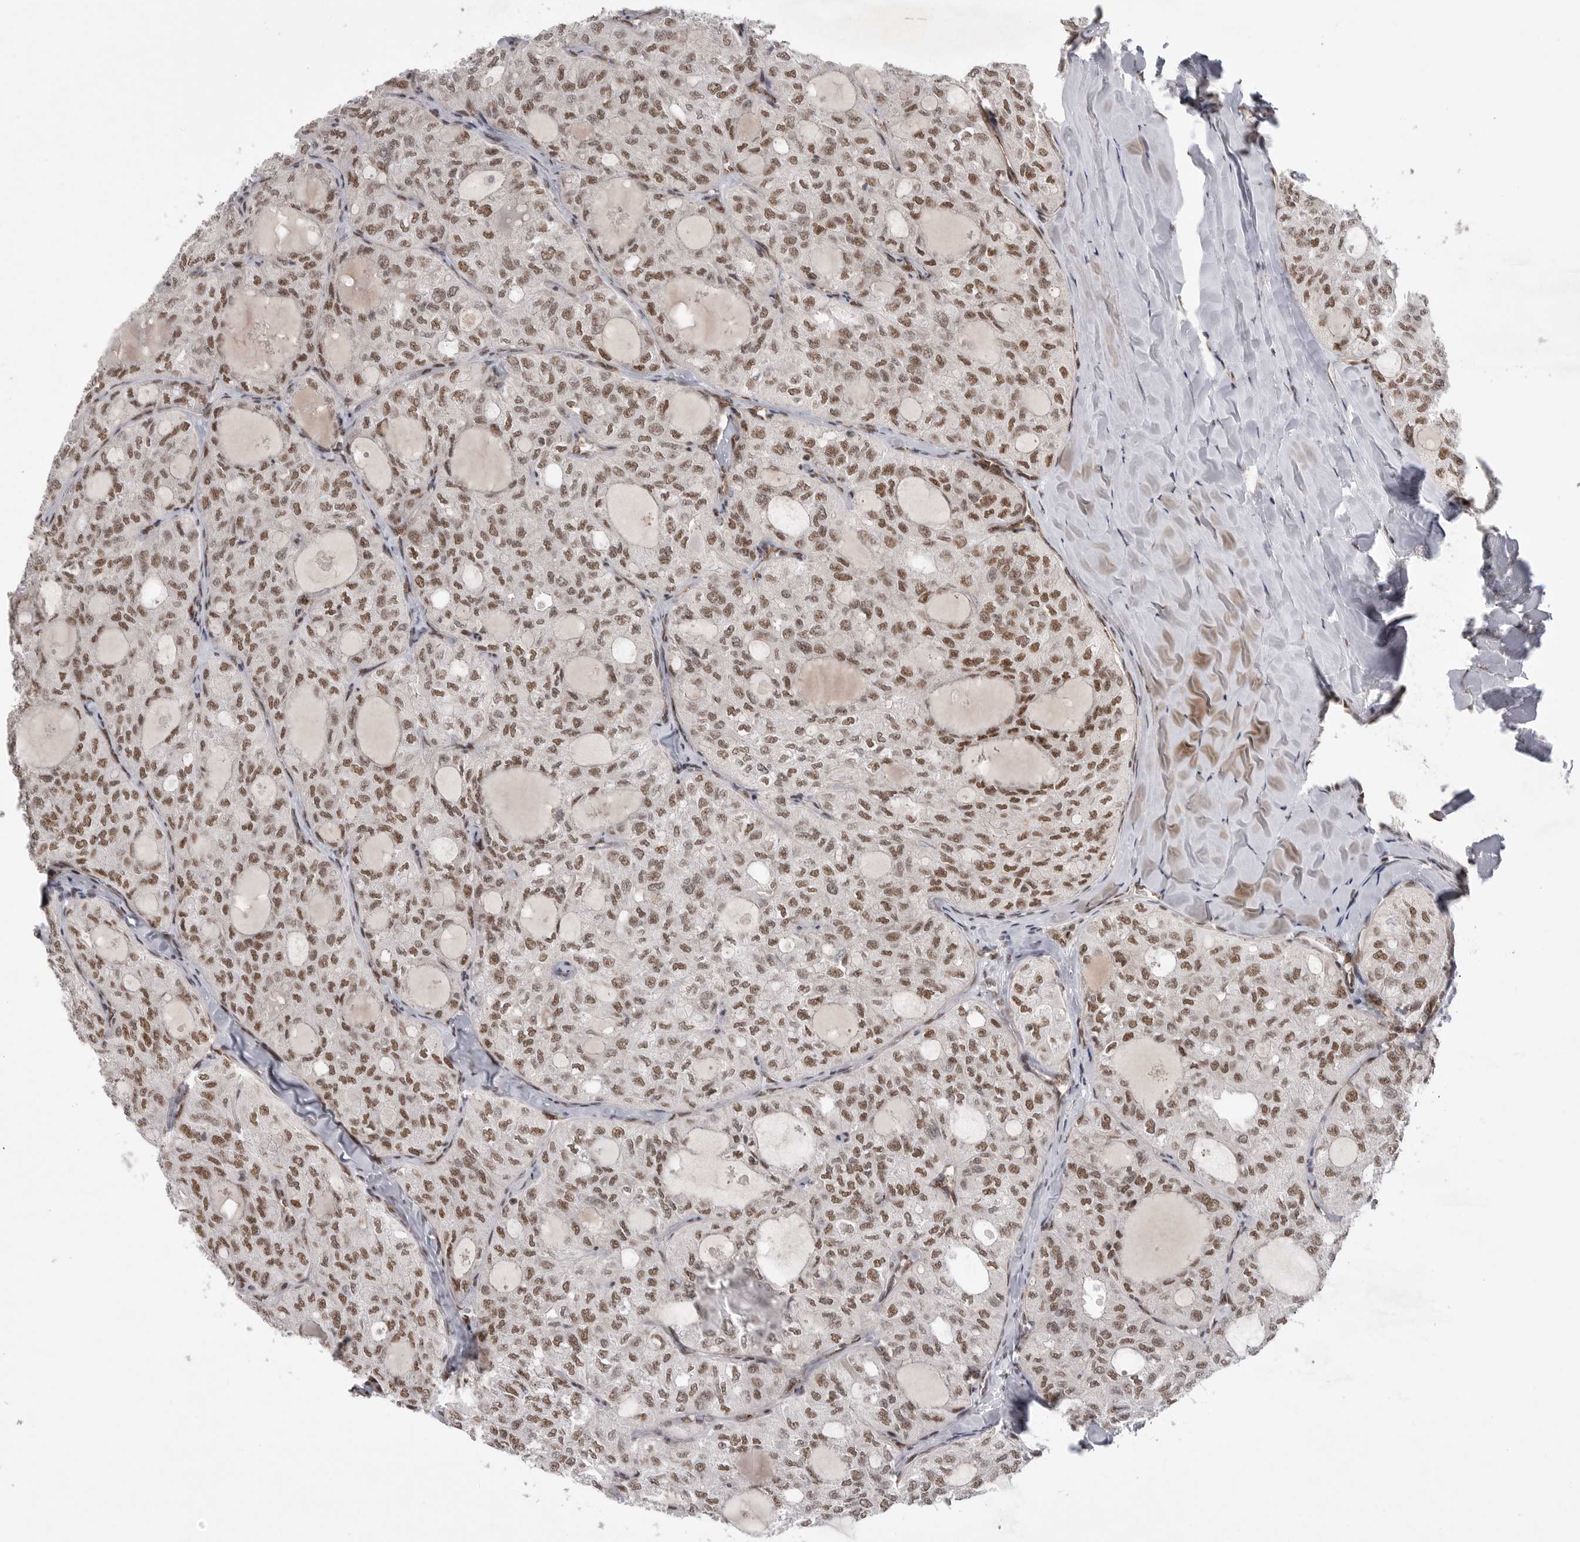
{"staining": {"intensity": "moderate", "quantity": ">75%", "location": "nuclear"}, "tissue": "thyroid cancer", "cell_type": "Tumor cells", "image_type": "cancer", "snomed": [{"axis": "morphology", "description": "Follicular adenoma carcinoma, NOS"}, {"axis": "topography", "description": "Thyroid gland"}], "caption": "High-power microscopy captured an immunohistochemistry histopathology image of follicular adenoma carcinoma (thyroid), revealing moderate nuclear positivity in about >75% of tumor cells.", "gene": "PPP1R8", "patient": {"sex": "male", "age": 75}}